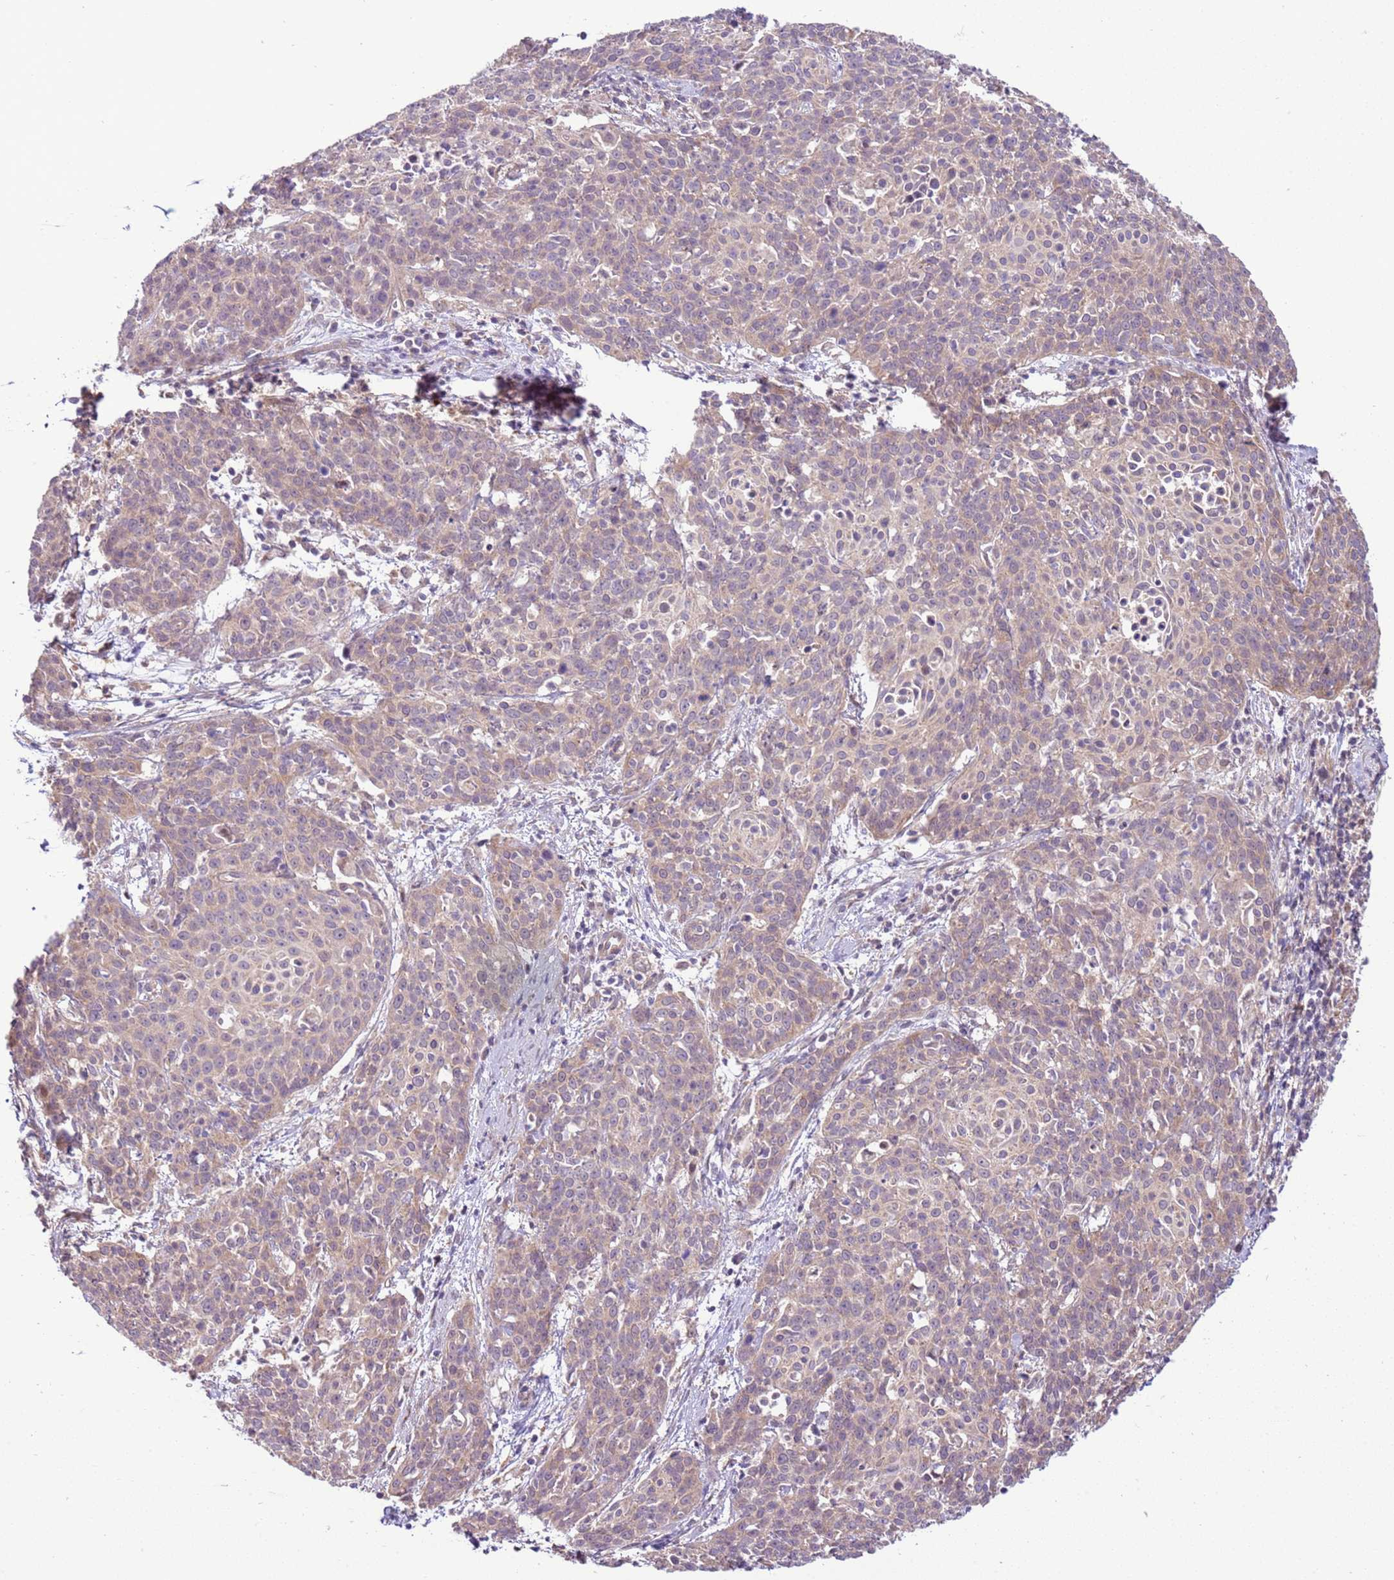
{"staining": {"intensity": "weak", "quantity": "<25%", "location": "cytoplasmic/membranous"}, "tissue": "cervical cancer", "cell_type": "Tumor cells", "image_type": "cancer", "snomed": [{"axis": "morphology", "description": "Squamous cell carcinoma, NOS"}, {"axis": "topography", "description": "Cervix"}], "caption": "Immunohistochemistry (IHC) micrograph of human squamous cell carcinoma (cervical) stained for a protein (brown), which shows no staining in tumor cells. Nuclei are stained in blue.", "gene": "SCARA3", "patient": {"sex": "female", "age": 38}}